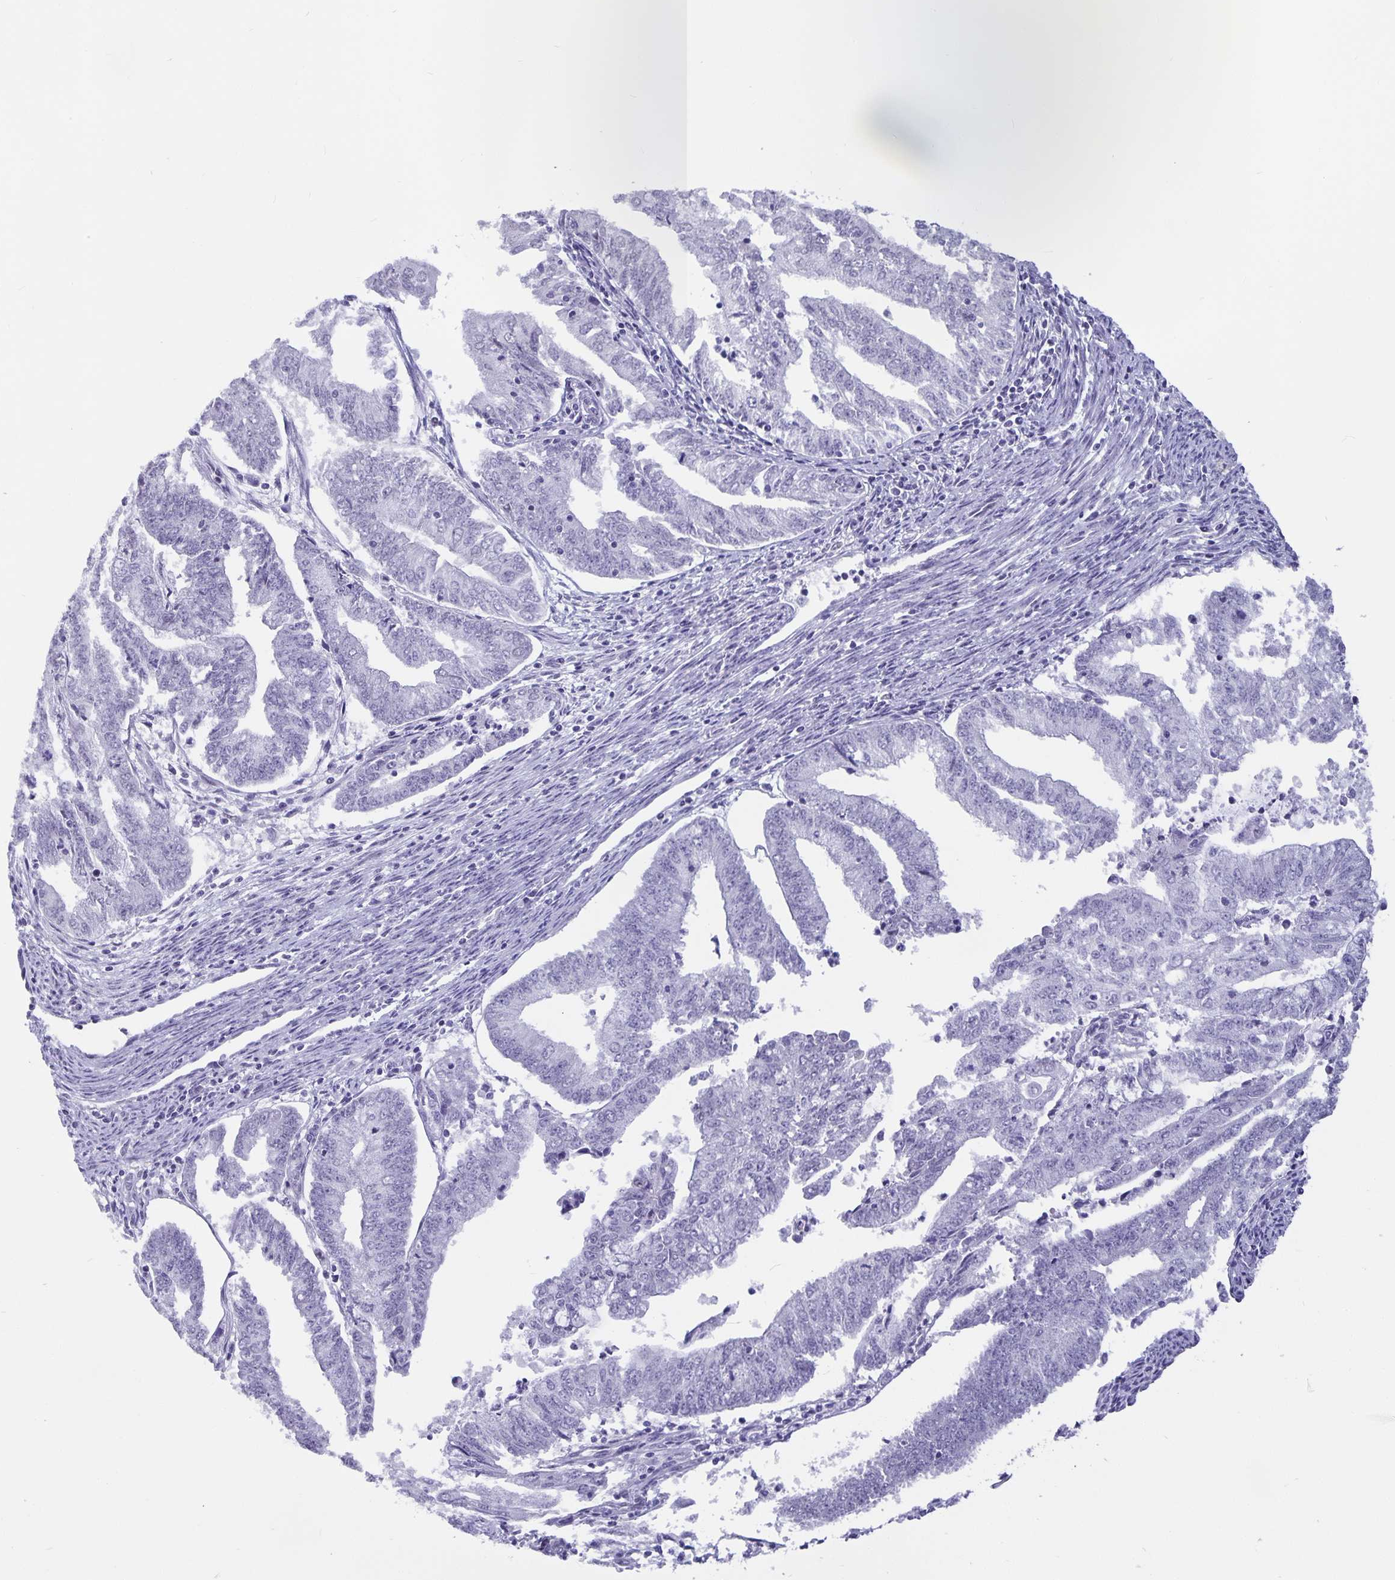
{"staining": {"intensity": "negative", "quantity": "none", "location": "none"}, "tissue": "endometrial cancer", "cell_type": "Tumor cells", "image_type": "cancer", "snomed": [{"axis": "morphology", "description": "Adenocarcinoma, NOS"}, {"axis": "topography", "description": "Endometrium"}], "caption": "IHC image of neoplastic tissue: endometrial adenocarcinoma stained with DAB (3,3'-diaminobenzidine) shows no significant protein staining in tumor cells.", "gene": "OLIG2", "patient": {"sex": "female", "age": 61}}